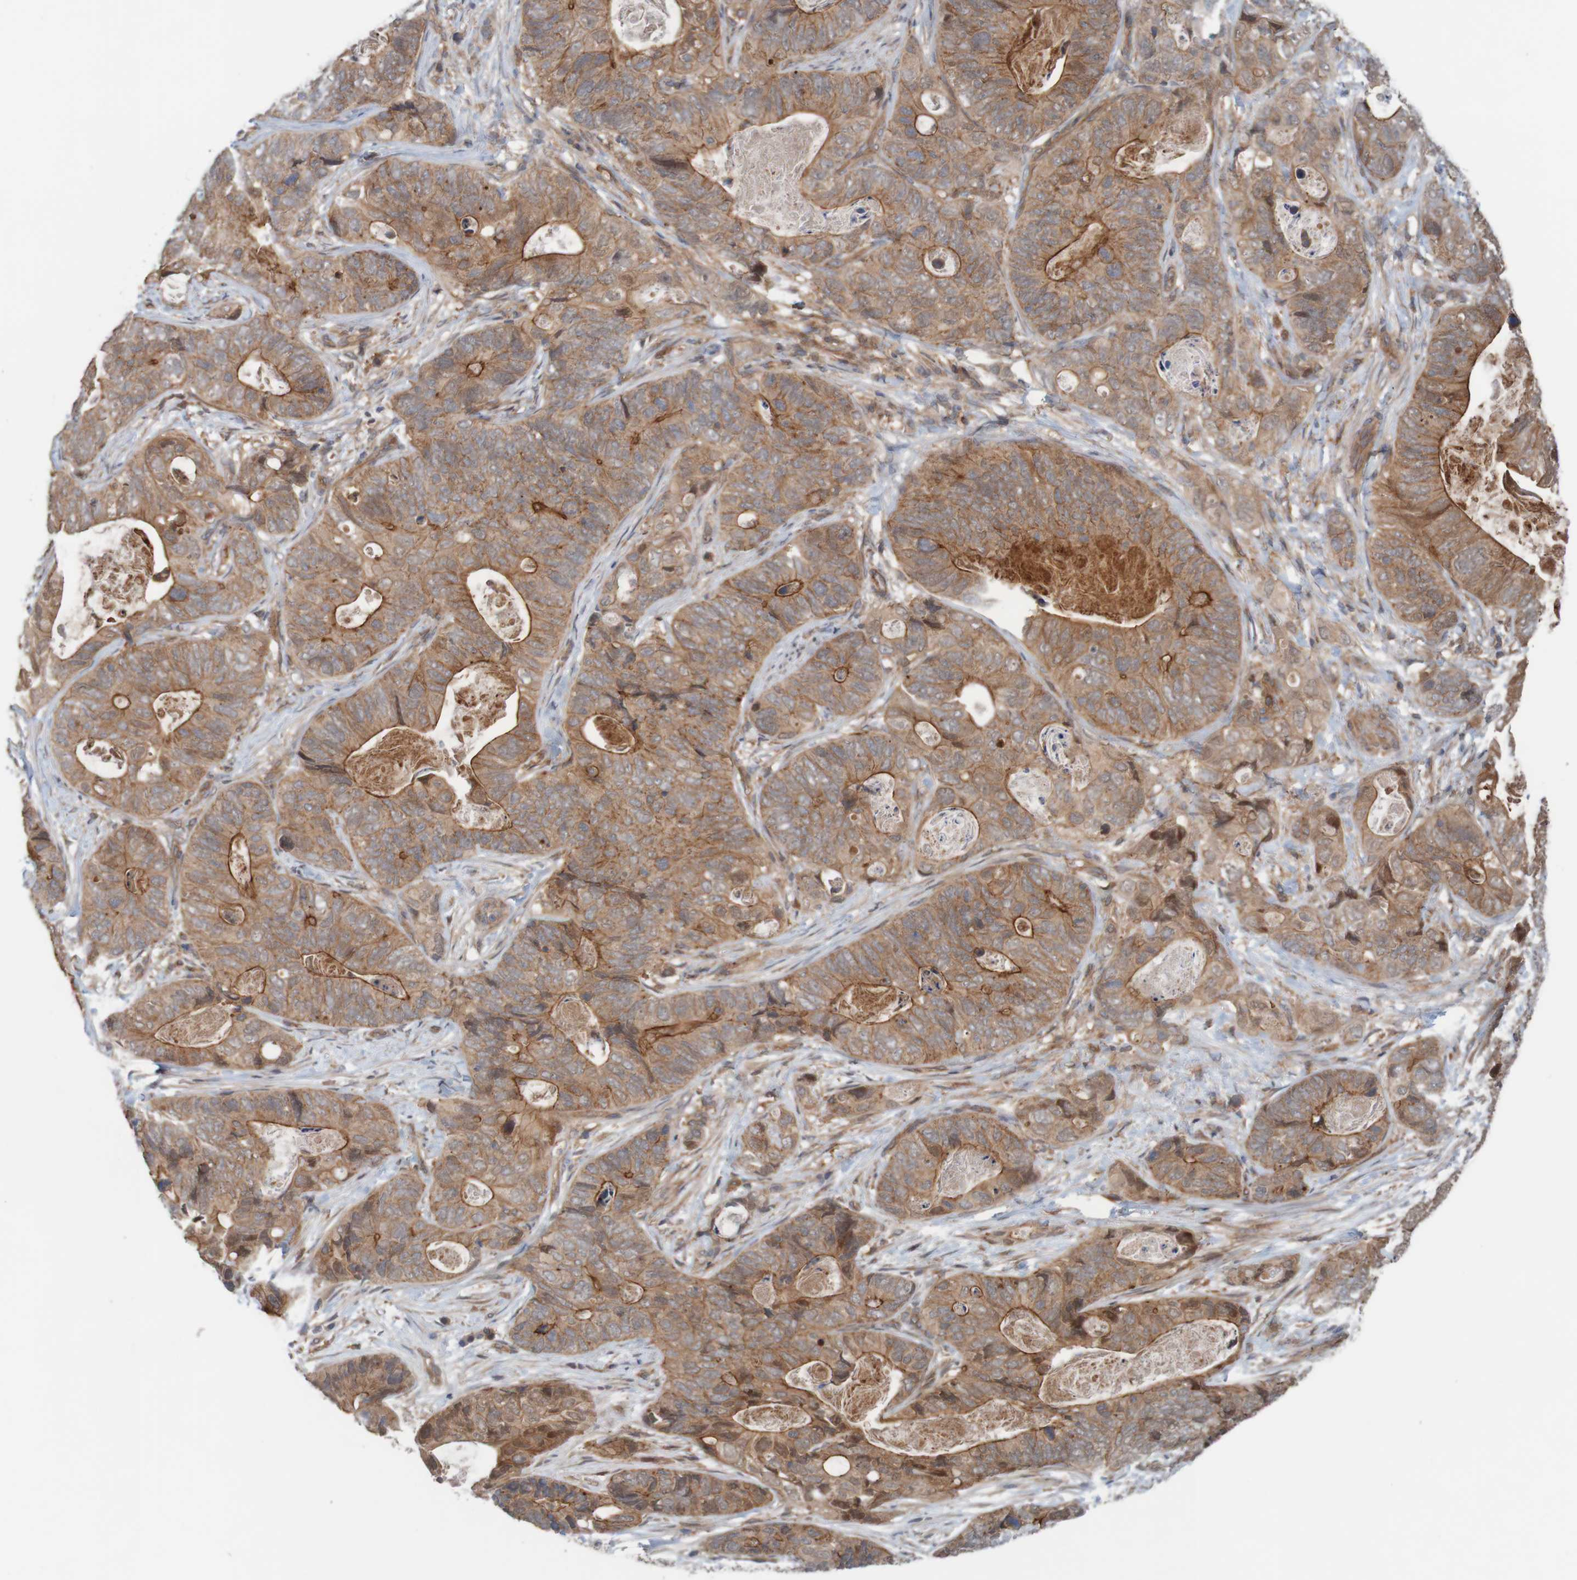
{"staining": {"intensity": "weak", "quantity": ">75%", "location": "cytoplasmic/membranous"}, "tissue": "stomach cancer", "cell_type": "Tumor cells", "image_type": "cancer", "snomed": [{"axis": "morphology", "description": "Adenocarcinoma, NOS"}, {"axis": "topography", "description": "Stomach"}], "caption": "This histopathology image reveals immunohistochemistry staining of stomach cancer, with low weak cytoplasmic/membranous expression in about >75% of tumor cells.", "gene": "ARHGEF11", "patient": {"sex": "female", "age": 89}}